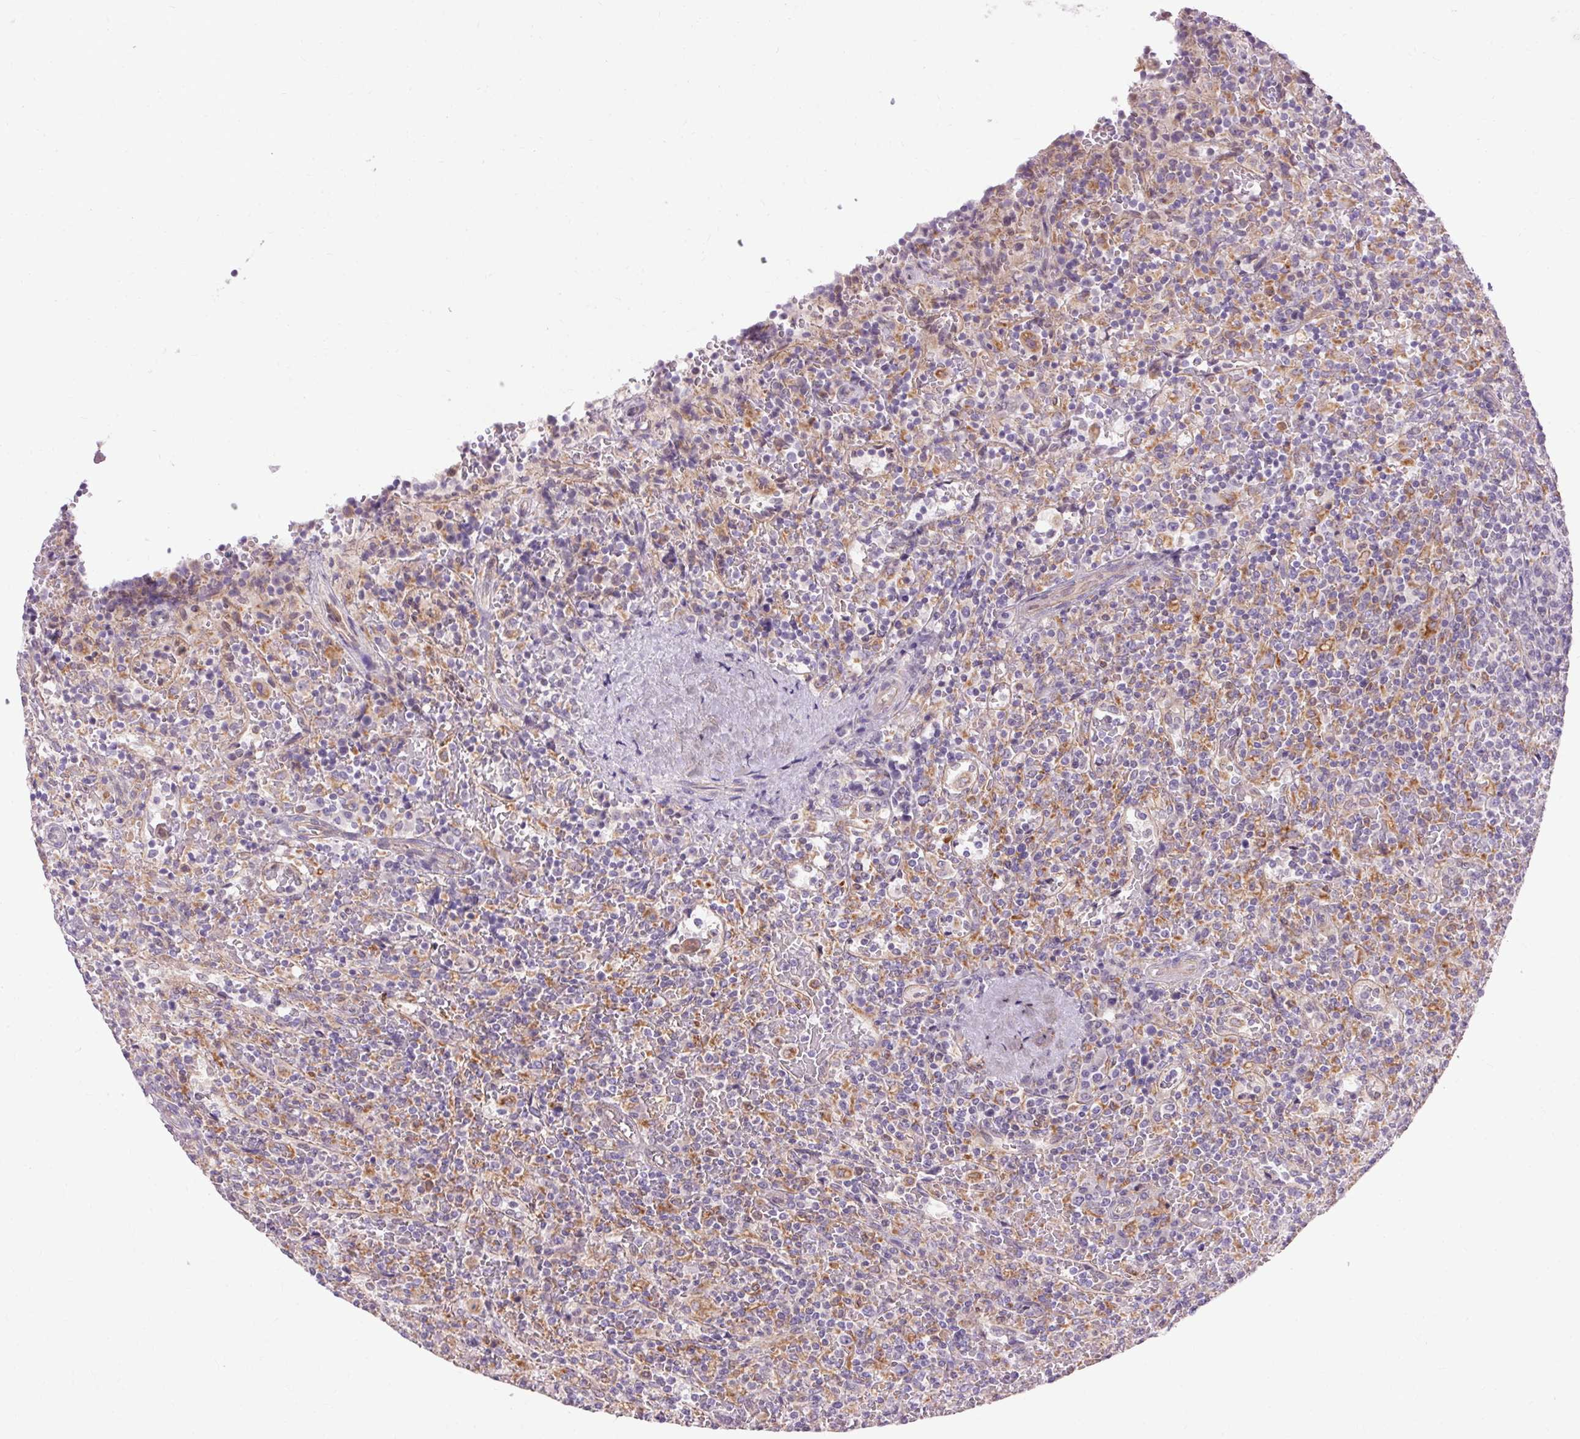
{"staining": {"intensity": "negative", "quantity": "none", "location": "none"}, "tissue": "lymphoma", "cell_type": "Tumor cells", "image_type": "cancer", "snomed": [{"axis": "morphology", "description": "Malignant lymphoma, non-Hodgkin's type, Low grade"}, {"axis": "topography", "description": "Spleen"}], "caption": "Tumor cells are negative for protein expression in human lymphoma.", "gene": "TM6SF1", "patient": {"sex": "male", "age": 62}}